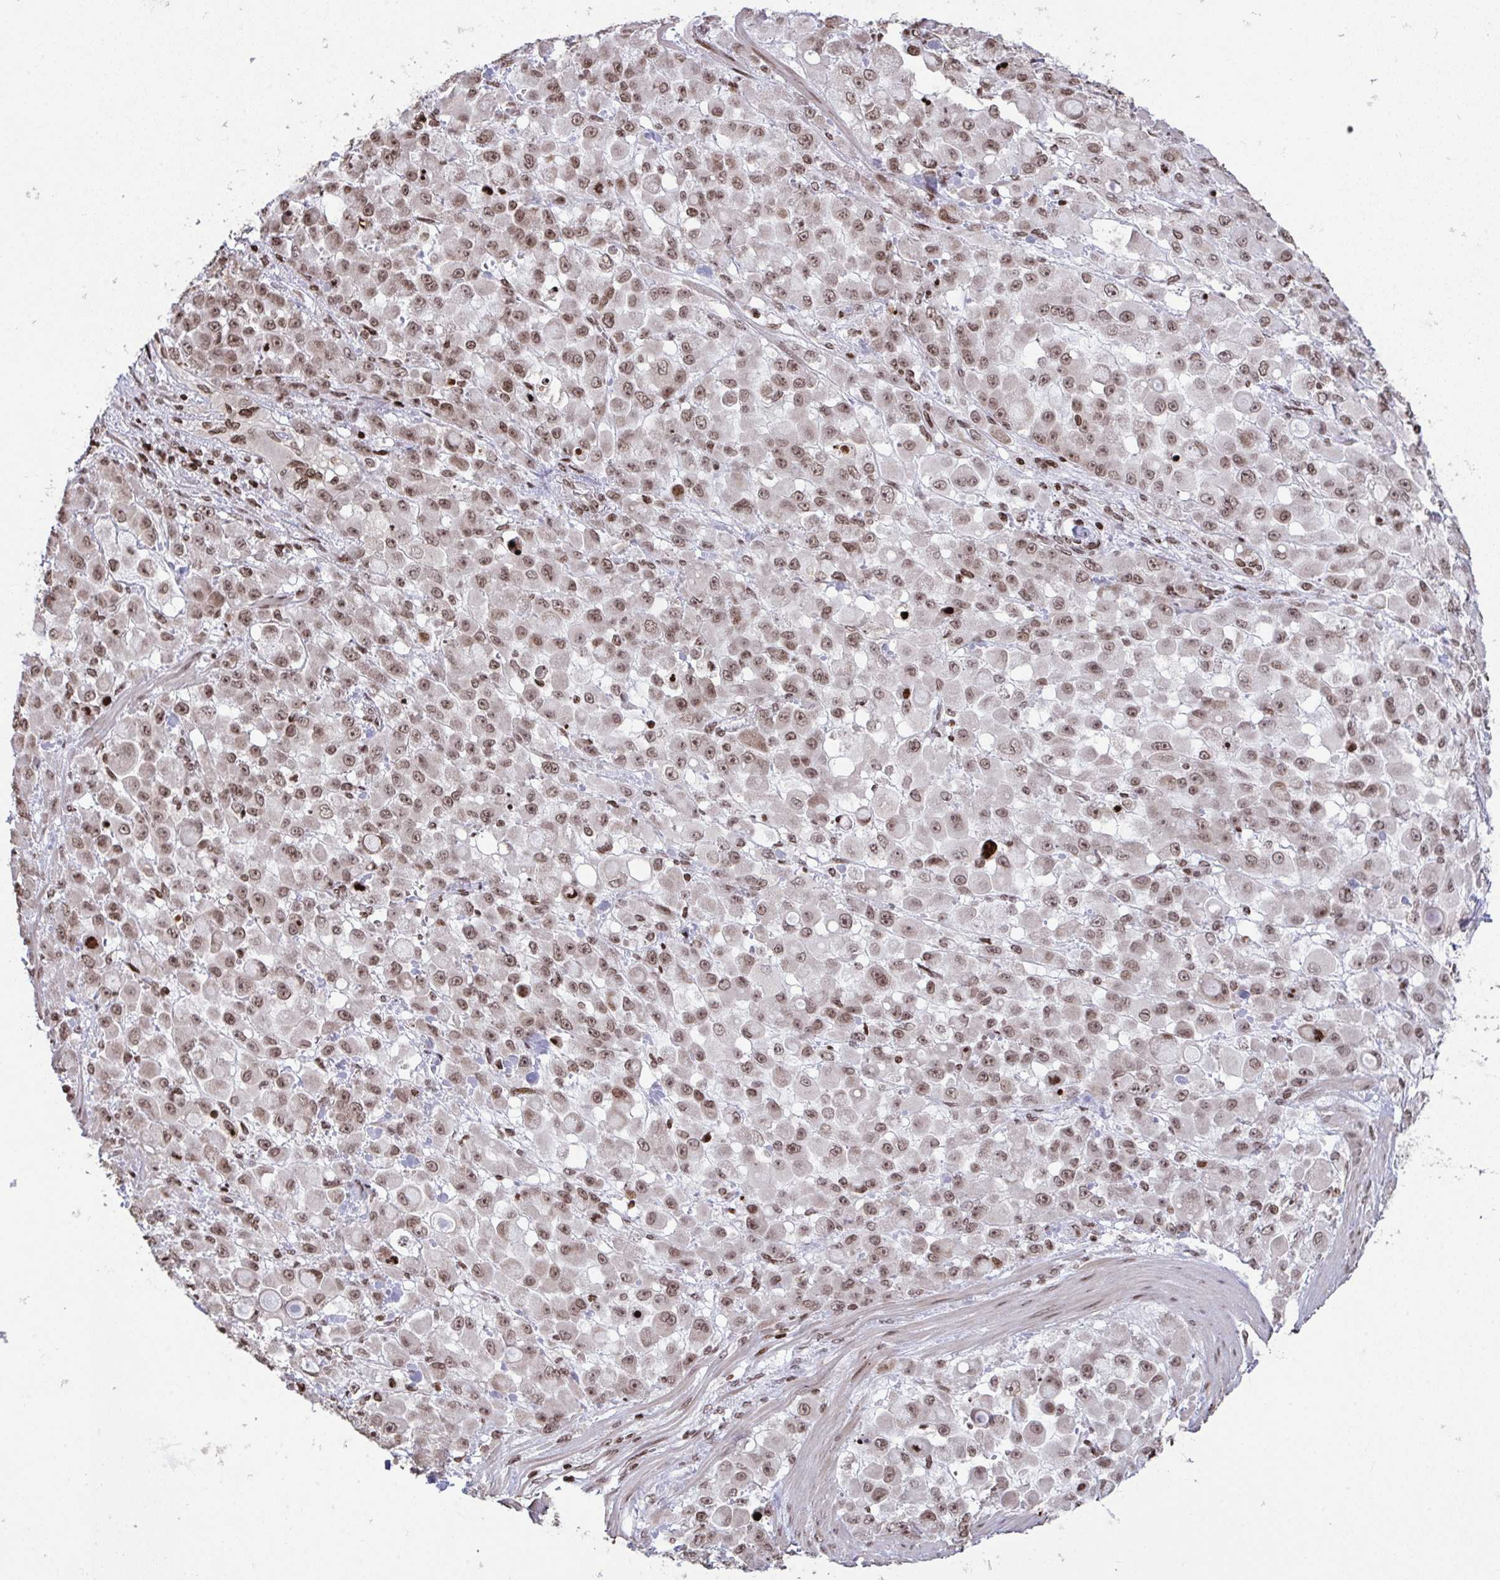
{"staining": {"intensity": "moderate", "quantity": ">75%", "location": "nuclear"}, "tissue": "stomach cancer", "cell_type": "Tumor cells", "image_type": "cancer", "snomed": [{"axis": "morphology", "description": "Adenocarcinoma, NOS"}, {"axis": "topography", "description": "Stomach"}], "caption": "Immunohistochemical staining of human stomach cancer (adenocarcinoma) demonstrates medium levels of moderate nuclear staining in about >75% of tumor cells. The staining was performed using DAB (3,3'-diaminobenzidine), with brown indicating positive protein expression. Nuclei are stained blue with hematoxylin.", "gene": "NIP7", "patient": {"sex": "female", "age": 76}}